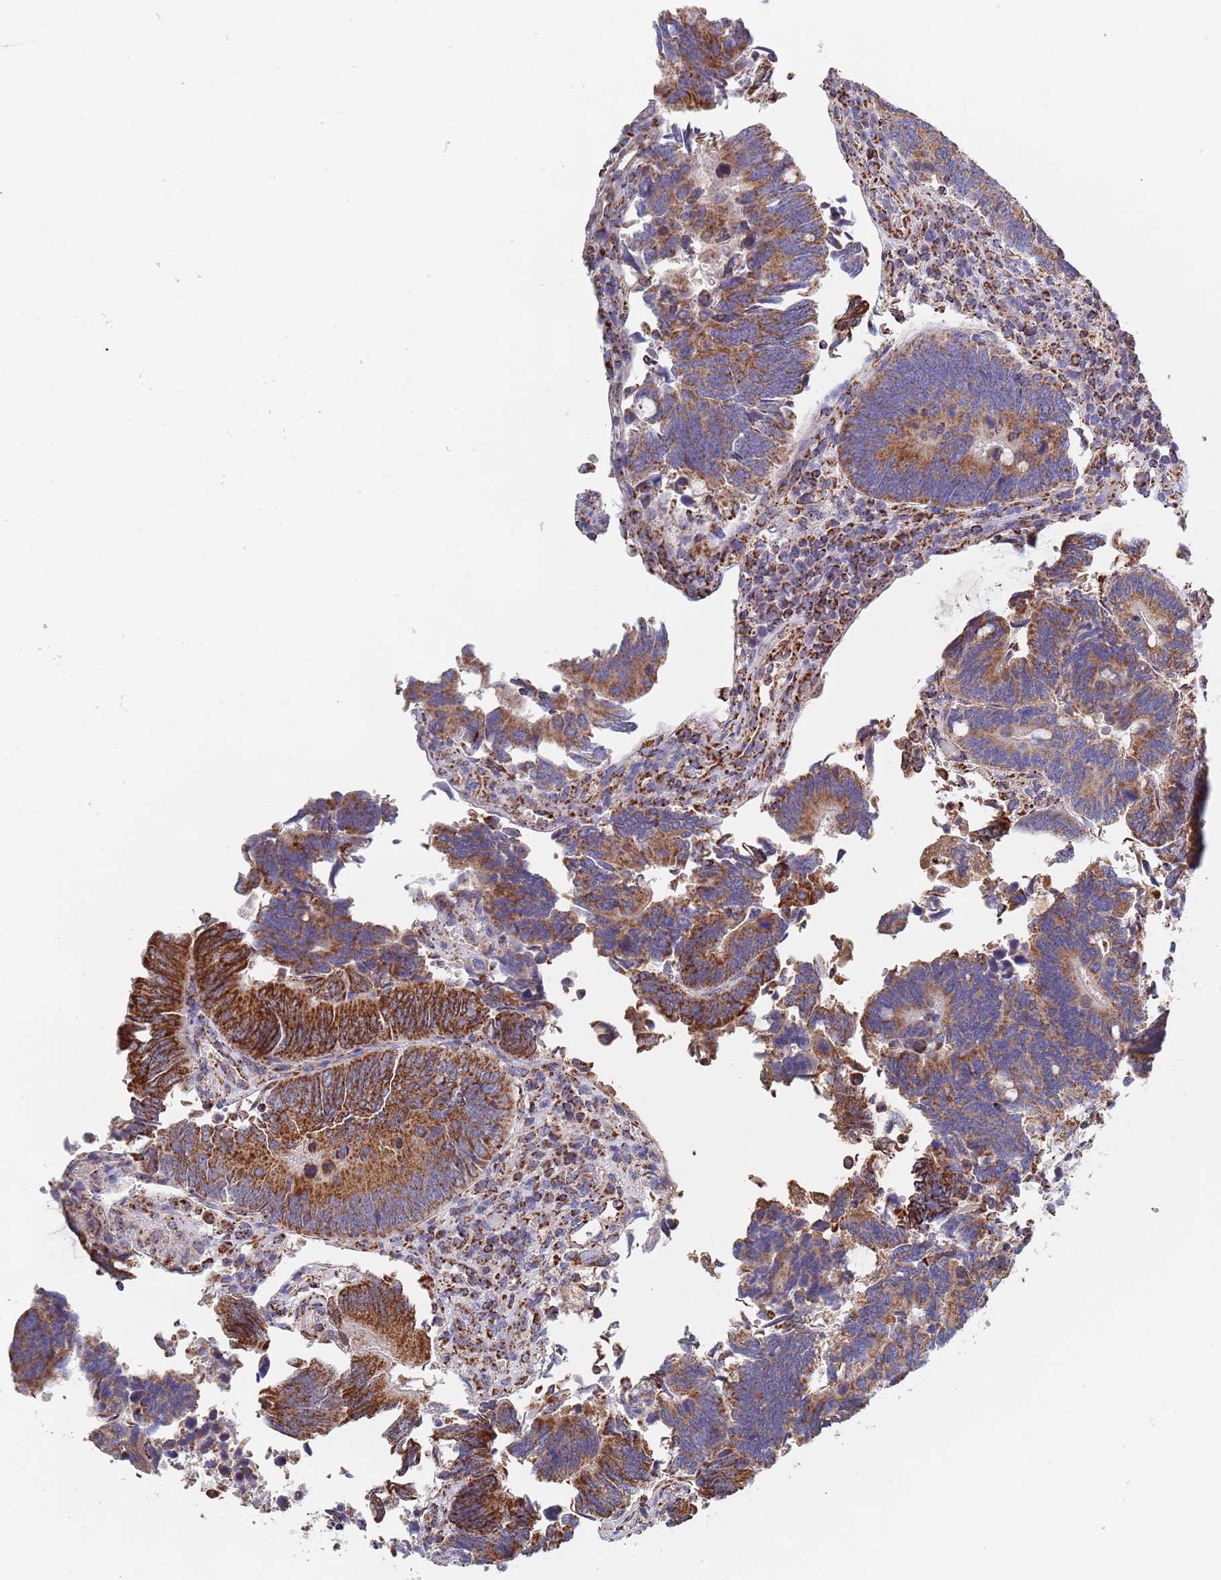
{"staining": {"intensity": "strong", "quantity": ">75%", "location": "cytoplasmic/membranous"}, "tissue": "colorectal cancer", "cell_type": "Tumor cells", "image_type": "cancer", "snomed": [{"axis": "morphology", "description": "Adenocarcinoma, NOS"}, {"axis": "topography", "description": "Colon"}], "caption": "High-magnification brightfield microscopy of colorectal adenocarcinoma stained with DAB (brown) and counterstained with hematoxylin (blue). tumor cells exhibit strong cytoplasmic/membranous staining is present in about>75% of cells.", "gene": "PGP", "patient": {"sex": "male", "age": 87}}